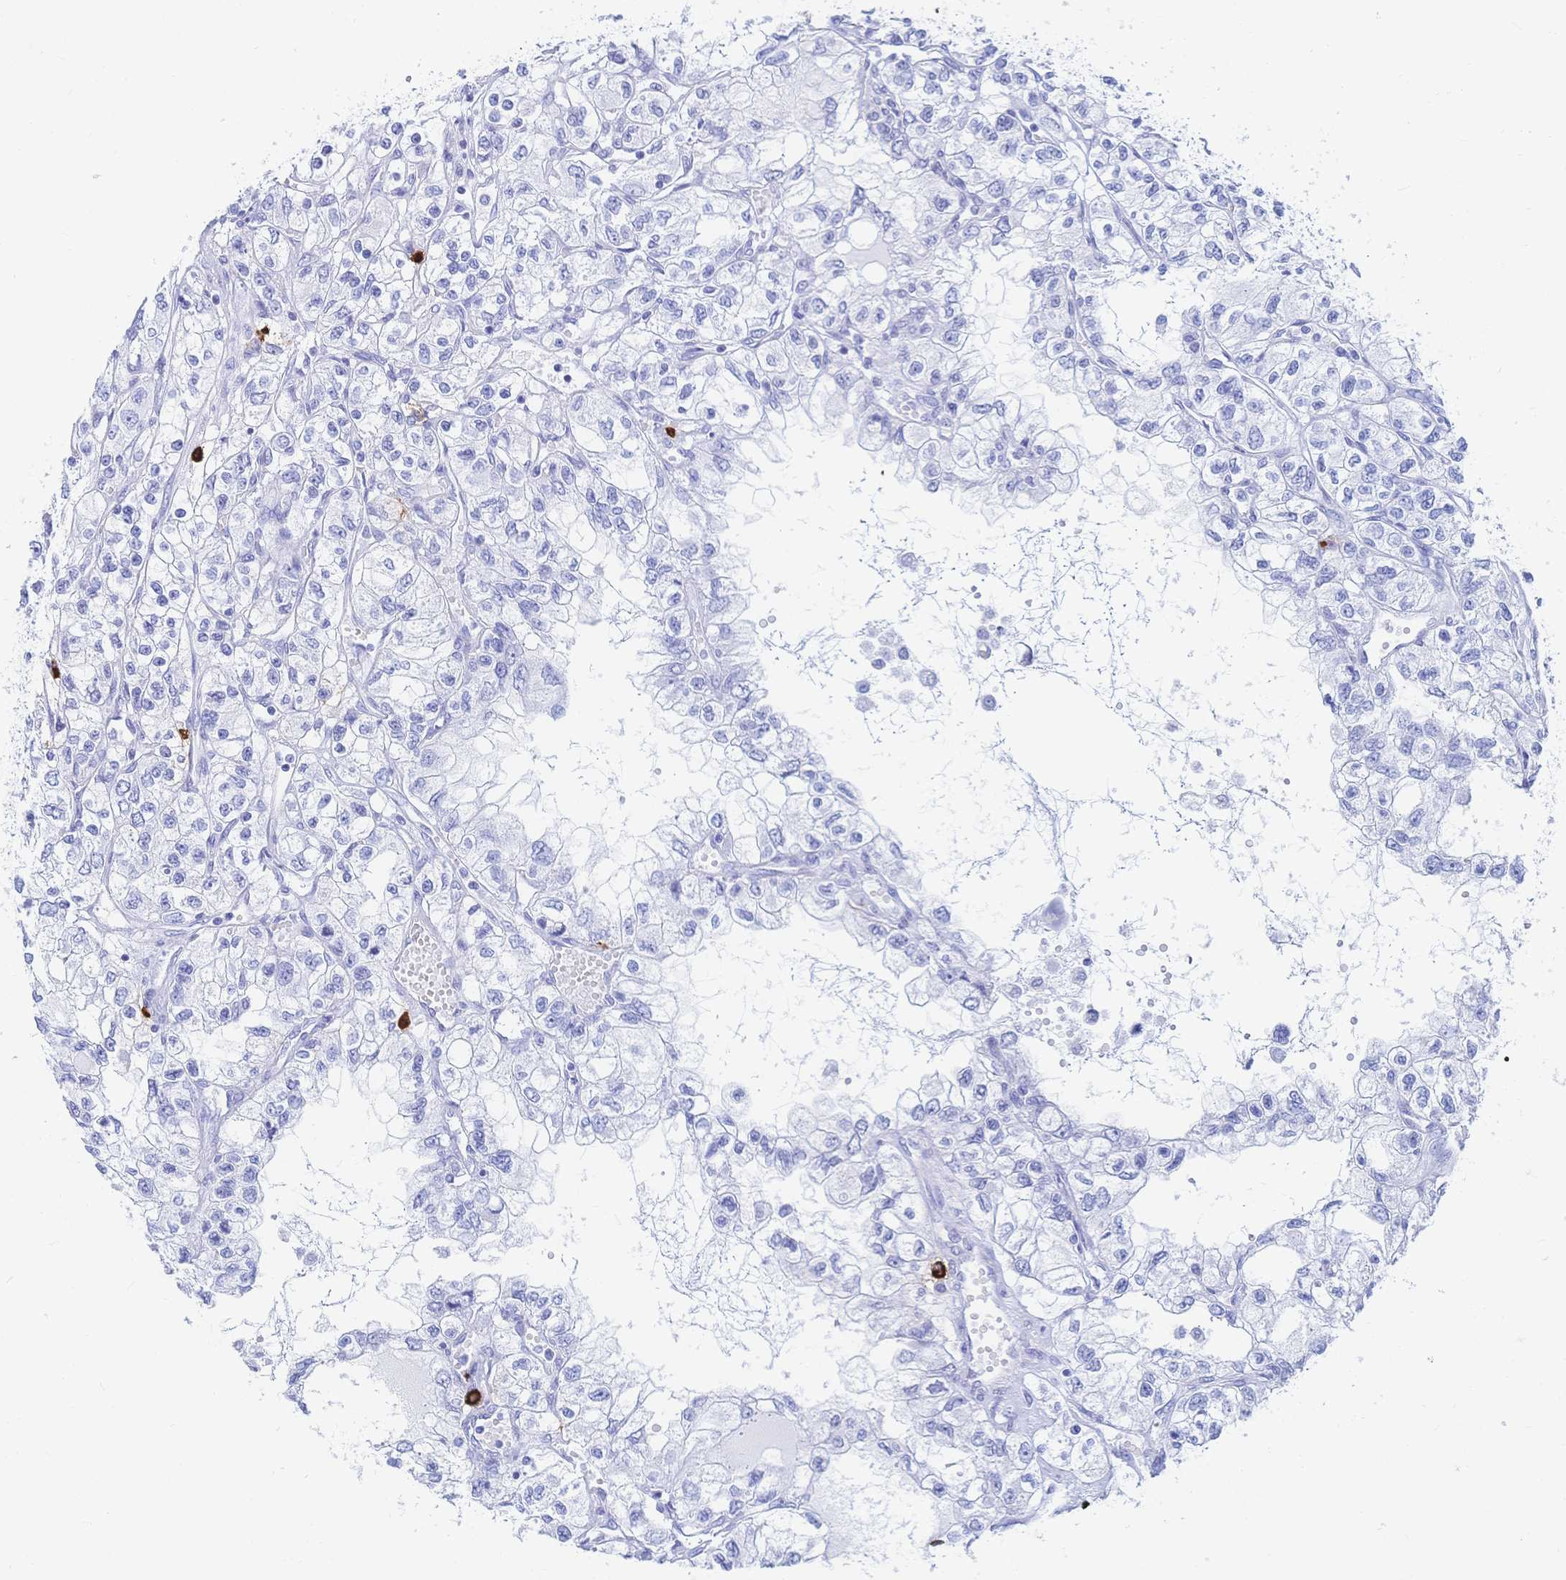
{"staining": {"intensity": "negative", "quantity": "none", "location": "none"}, "tissue": "renal cancer", "cell_type": "Tumor cells", "image_type": "cancer", "snomed": [{"axis": "morphology", "description": "Adenocarcinoma, NOS"}, {"axis": "topography", "description": "Kidney"}], "caption": "Micrograph shows no significant protein expression in tumor cells of renal adenocarcinoma.", "gene": "IL2RB", "patient": {"sex": "female", "age": 59}}